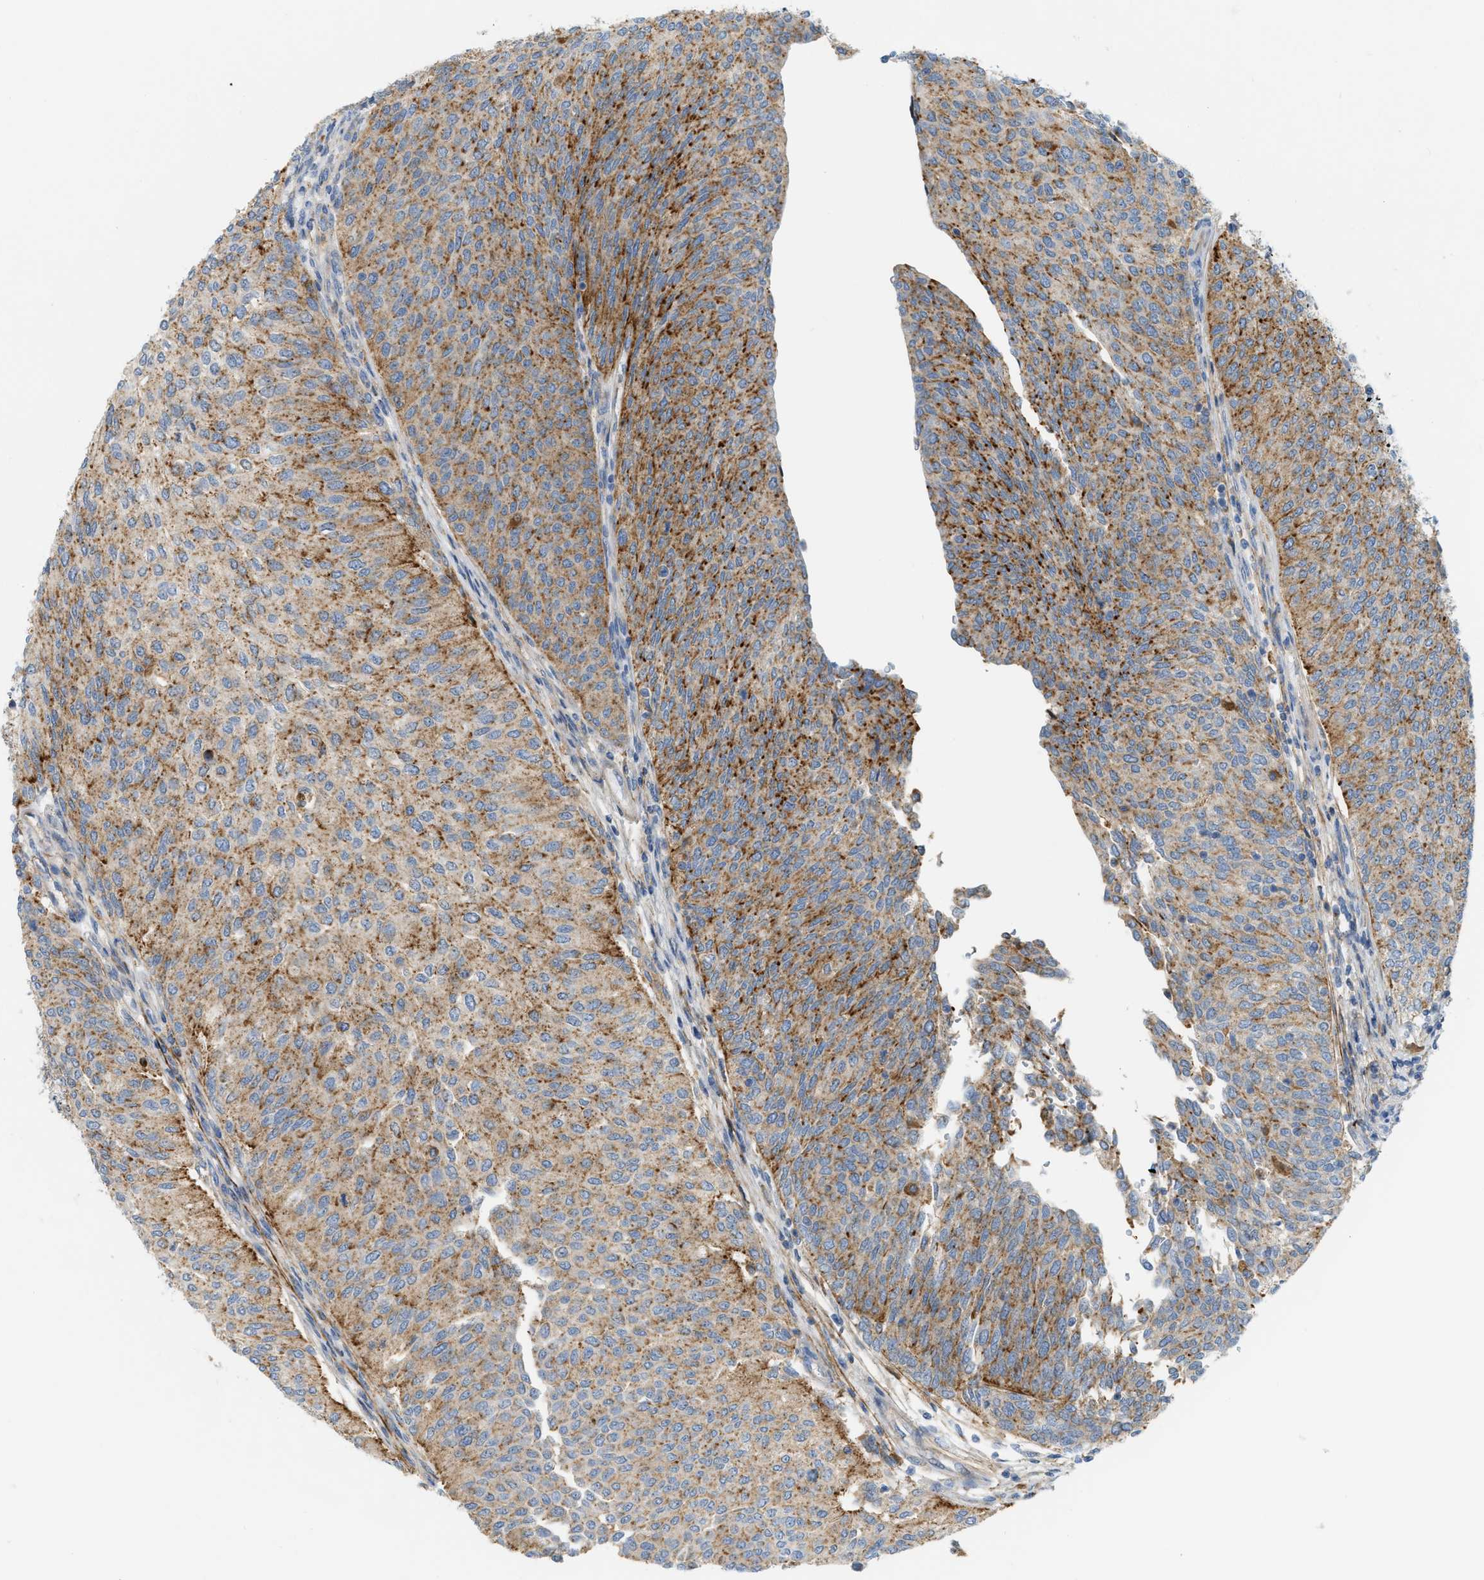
{"staining": {"intensity": "moderate", "quantity": ">75%", "location": "cytoplasmic/membranous"}, "tissue": "urothelial cancer", "cell_type": "Tumor cells", "image_type": "cancer", "snomed": [{"axis": "morphology", "description": "Urothelial carcinoma, Low grade"}, {"axis": "topography", "description": "Urinary bladder"}], "caption": "Immunohistochemistry (IHC) (DAB (3,3'-diaminobenzidine)) staining of low-grade urothelial carcinoma exhibits moderate cytoplasmic/membranous protein expression in approximately >75% of tumor cells.", "gene": "LMBRD1", "patient": {"sex": "female", "age": 79}}